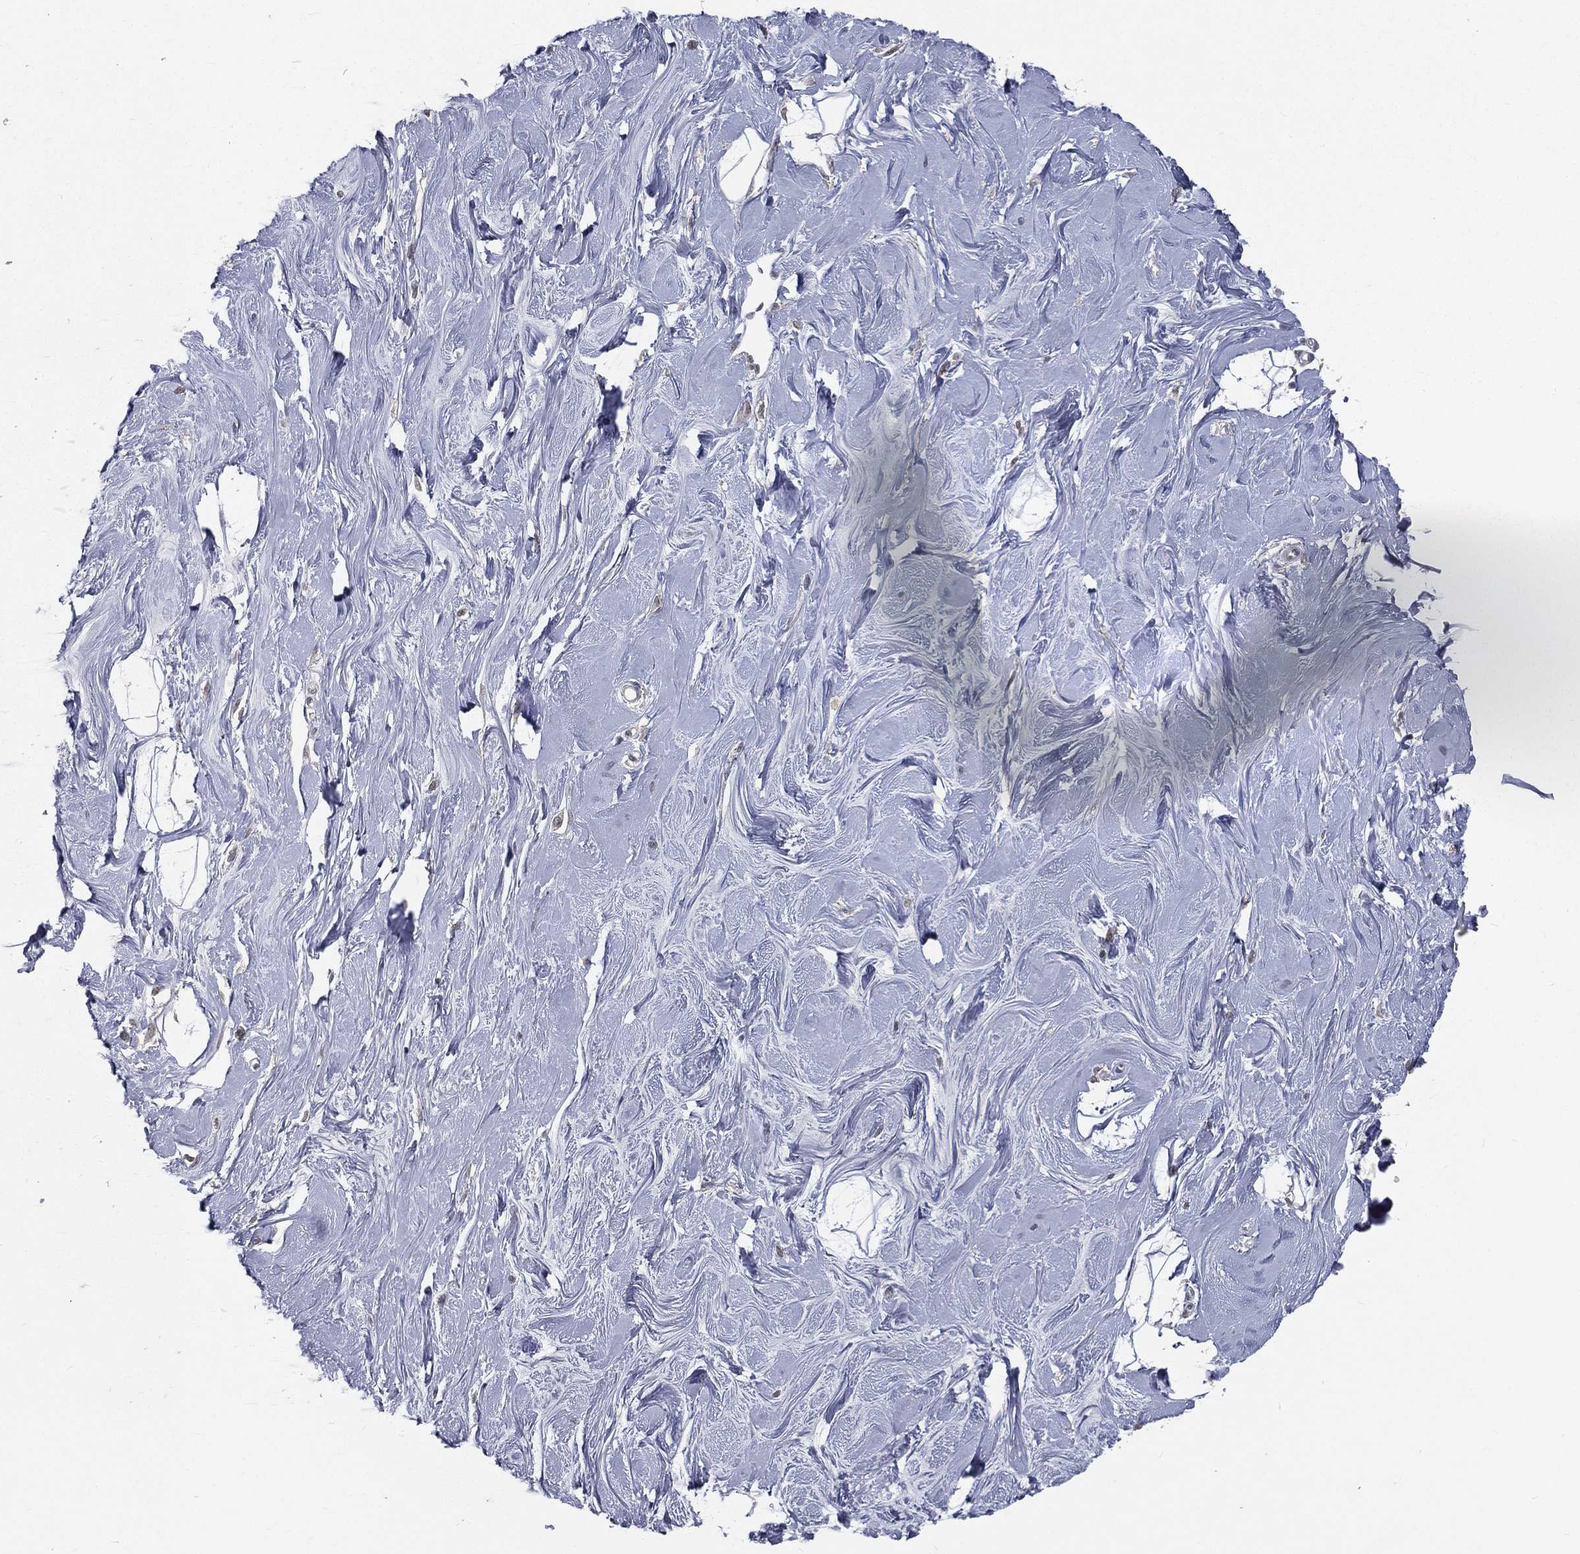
{"staining": {"intensity": "negative", "quantity": "none", "location": "none"}, "tissue": "soft tissue", "cell_type": "Fibroblasts", "image_type": "normal", "snomed": [{"axis": "morphology", "description": "Normal tissue, NOS"}, {"axis": "topography", "description": "Breast"}], "caption": "Protein analysis of normal soft tissue exhibits no significant expression in fibroblasts.", "gene": "MORC2", "patient": {"sex": "female", "age": 49}}